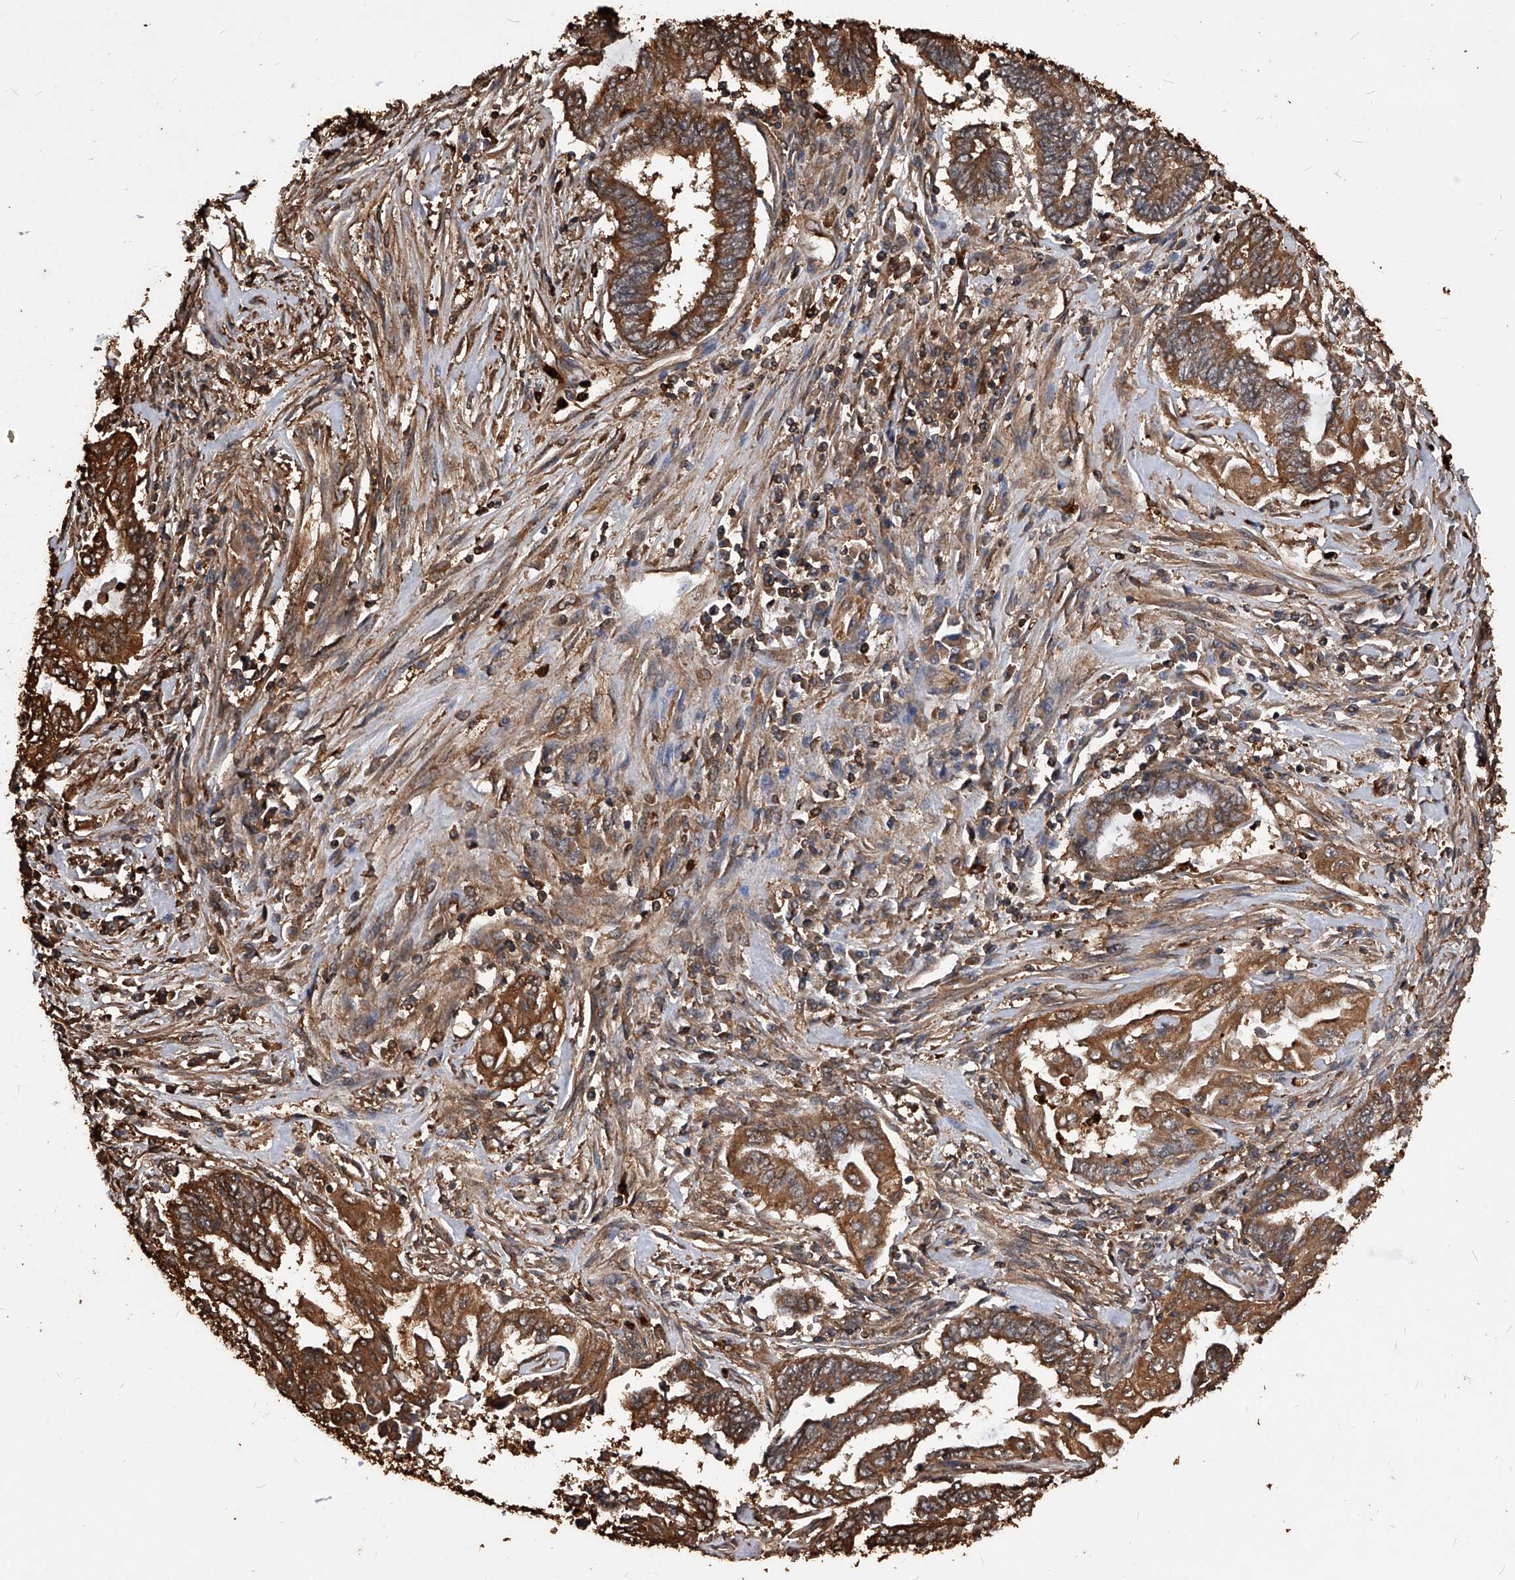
{"staining": {"intensity": "moderate", "quantity": ">75%", "location": "cytoplasmic/membranous"}, "tissue": "endometrial cancer", "cell_type": "Tumor cells", "image_type": "cancer", "snomed": [{"axis": "morphology", "description": "Adenocarcinoma, NOS"}, {"axis": "topography", "description": "Uterus"}, {"axis": "topography", "description": "Endometrium"}], "caption": "Endometrial cancer (adenocarcinoma) stained with IHC demonstrates moderate cytoplasmic/membranous expression in approximately >75% of tumor cells.", "gene": "UCP2", "patient": {"sex": "female", "age": 70}}